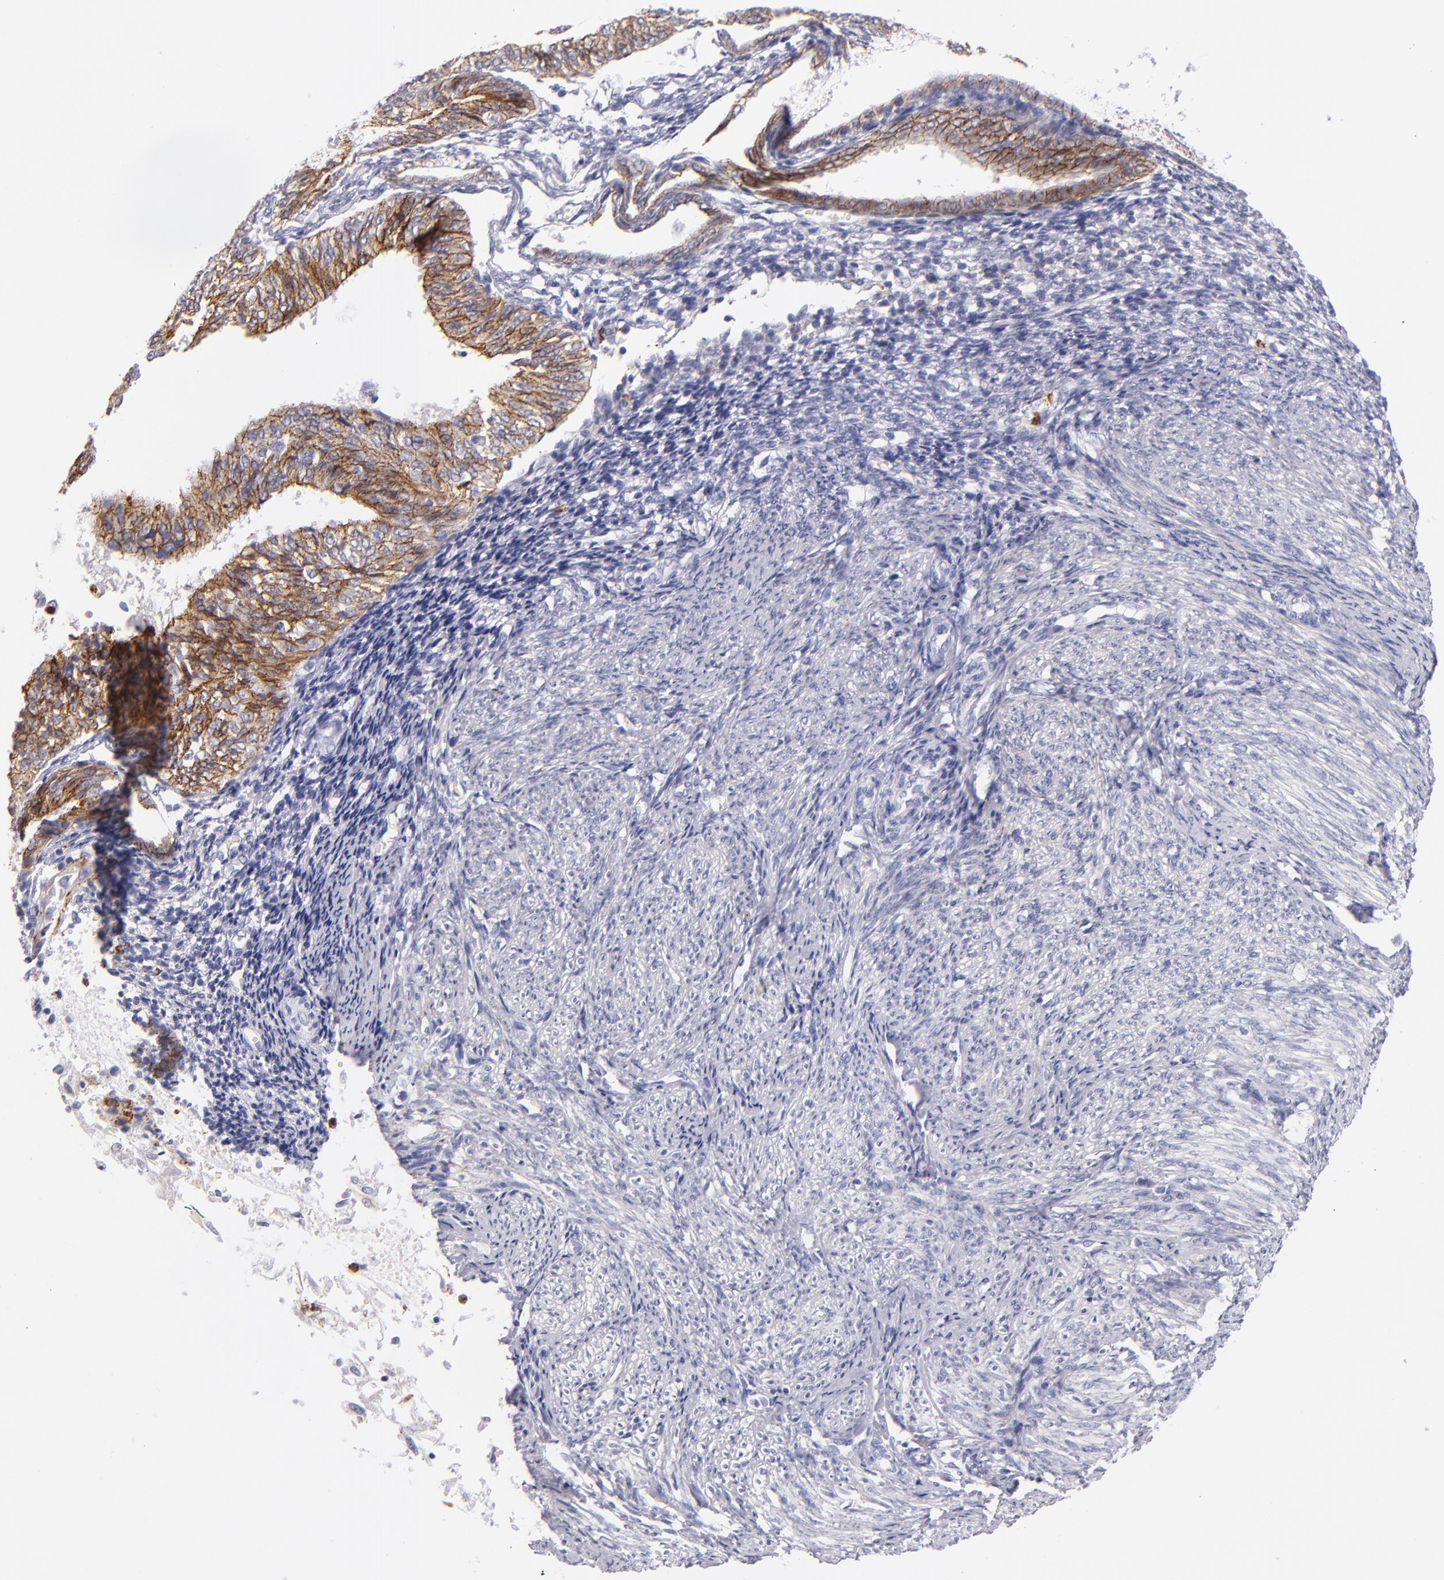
{"staining": {"intensity": "moderate", "quantity": "25%-75%", "location": "cytoplasmic/membranous"}, "tissue": "endometrial cancer", "cell_type": "Tumor cells", "image_type": "cancer", "snomed": [{"axis": "morphology", "description": "Adenocarcinoma, NOS"}, {"axis": "topography", "description": "Endometrium"}], "caption": "Endometrial adenocarcinoma tissue demonstrates moderate cytoplasmic/membranous staining in about 25%-75% of tumor cells, visualized by immunohistochemistry.", "gene": "CDH3", "patient": {"sex": "female", "age": 55}}